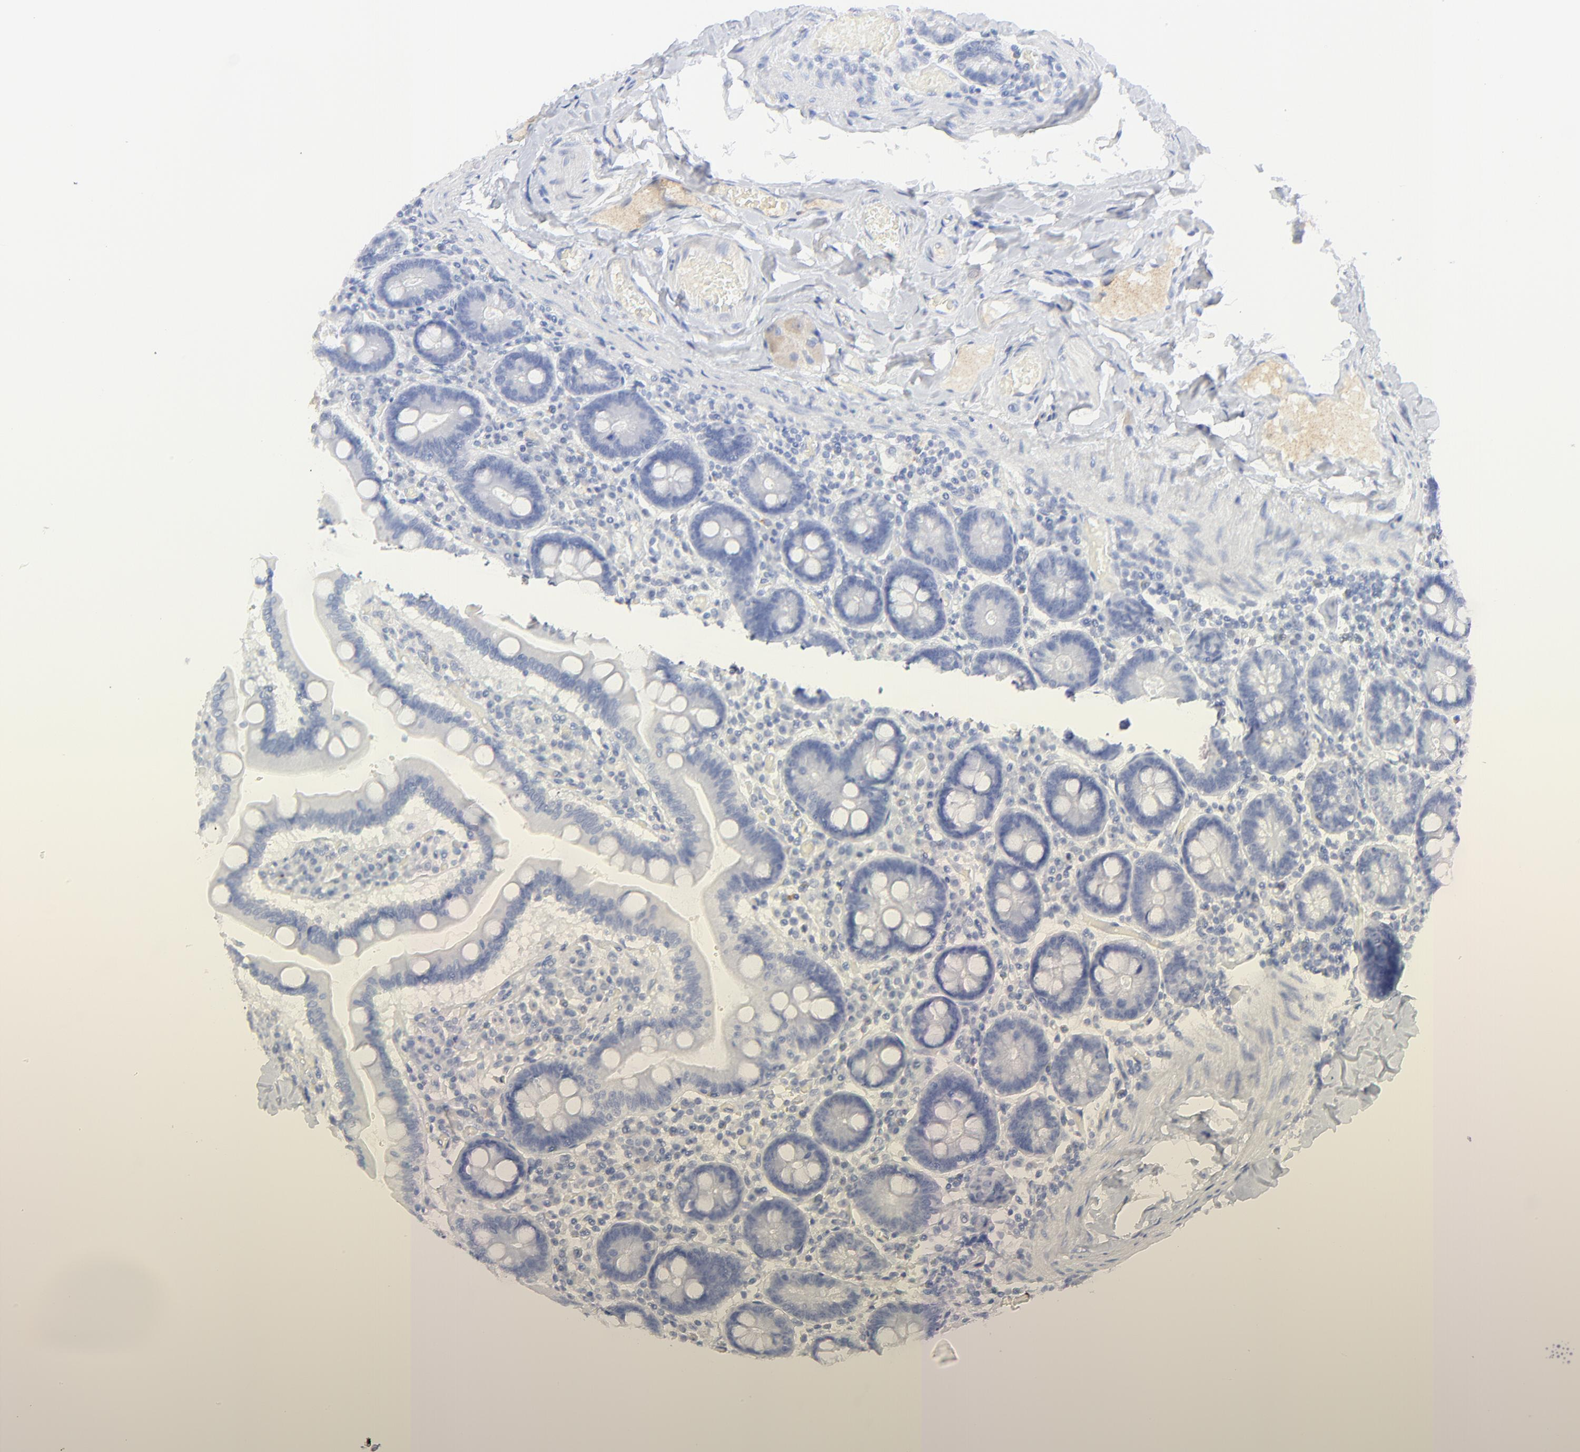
{"staining": {"intensity": "negative", "quantity": "none", "location": "none"}, "tissue": "duodenum", "cell_type": "Glandular cells", "image_type": "normal", "snomed": [{"axis": "morphology", "description": "Normal tissue, NOS"}, {"axis": "topography", "description": "Duodenum"}], "caption": "Immunohistochemical staining of unremarkable duodenum exhibits no significant staining in glandular cells.", "gene": "SULT4A1", "patient": {"sex": "male", "age": 66}}